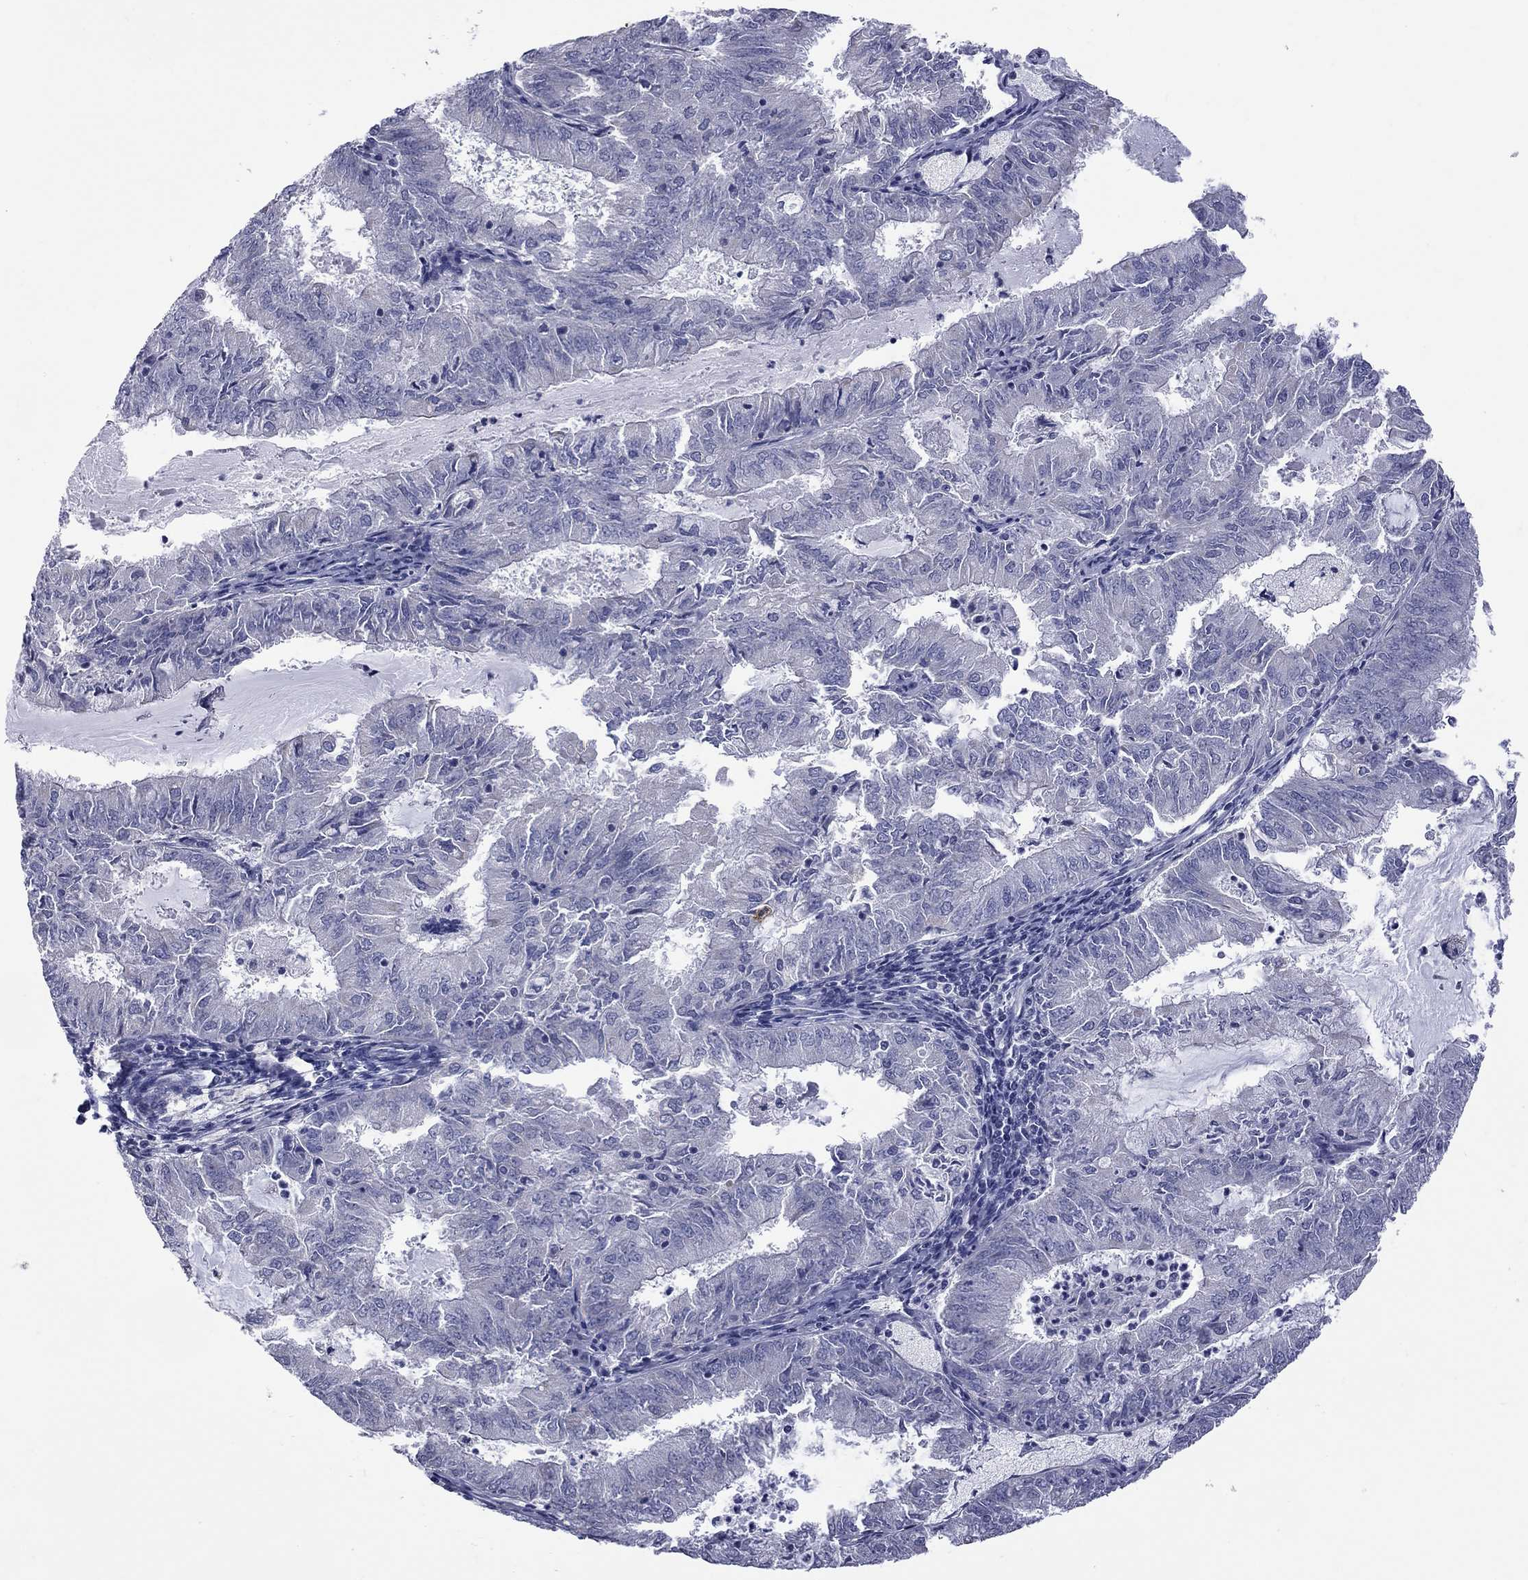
{"staining": {"intensity": "negative", "quantity": "none", "location": "none"}, "tissue": "endometrial cancer", "cell_type": "Tumor cells", "image_type": "cancer", "snomed": [{"axis": "morphology", "description": "Adenocarcinoma, NOS"}, {"axis": "topography", "description": "Endometrium"}], "caption": "Immunohistochemistry (IHC) of endometrial cancer reveals no staining in tumor cells.", "gene": "ABCB4", "patient": {"sex": "female", "age": 57}}